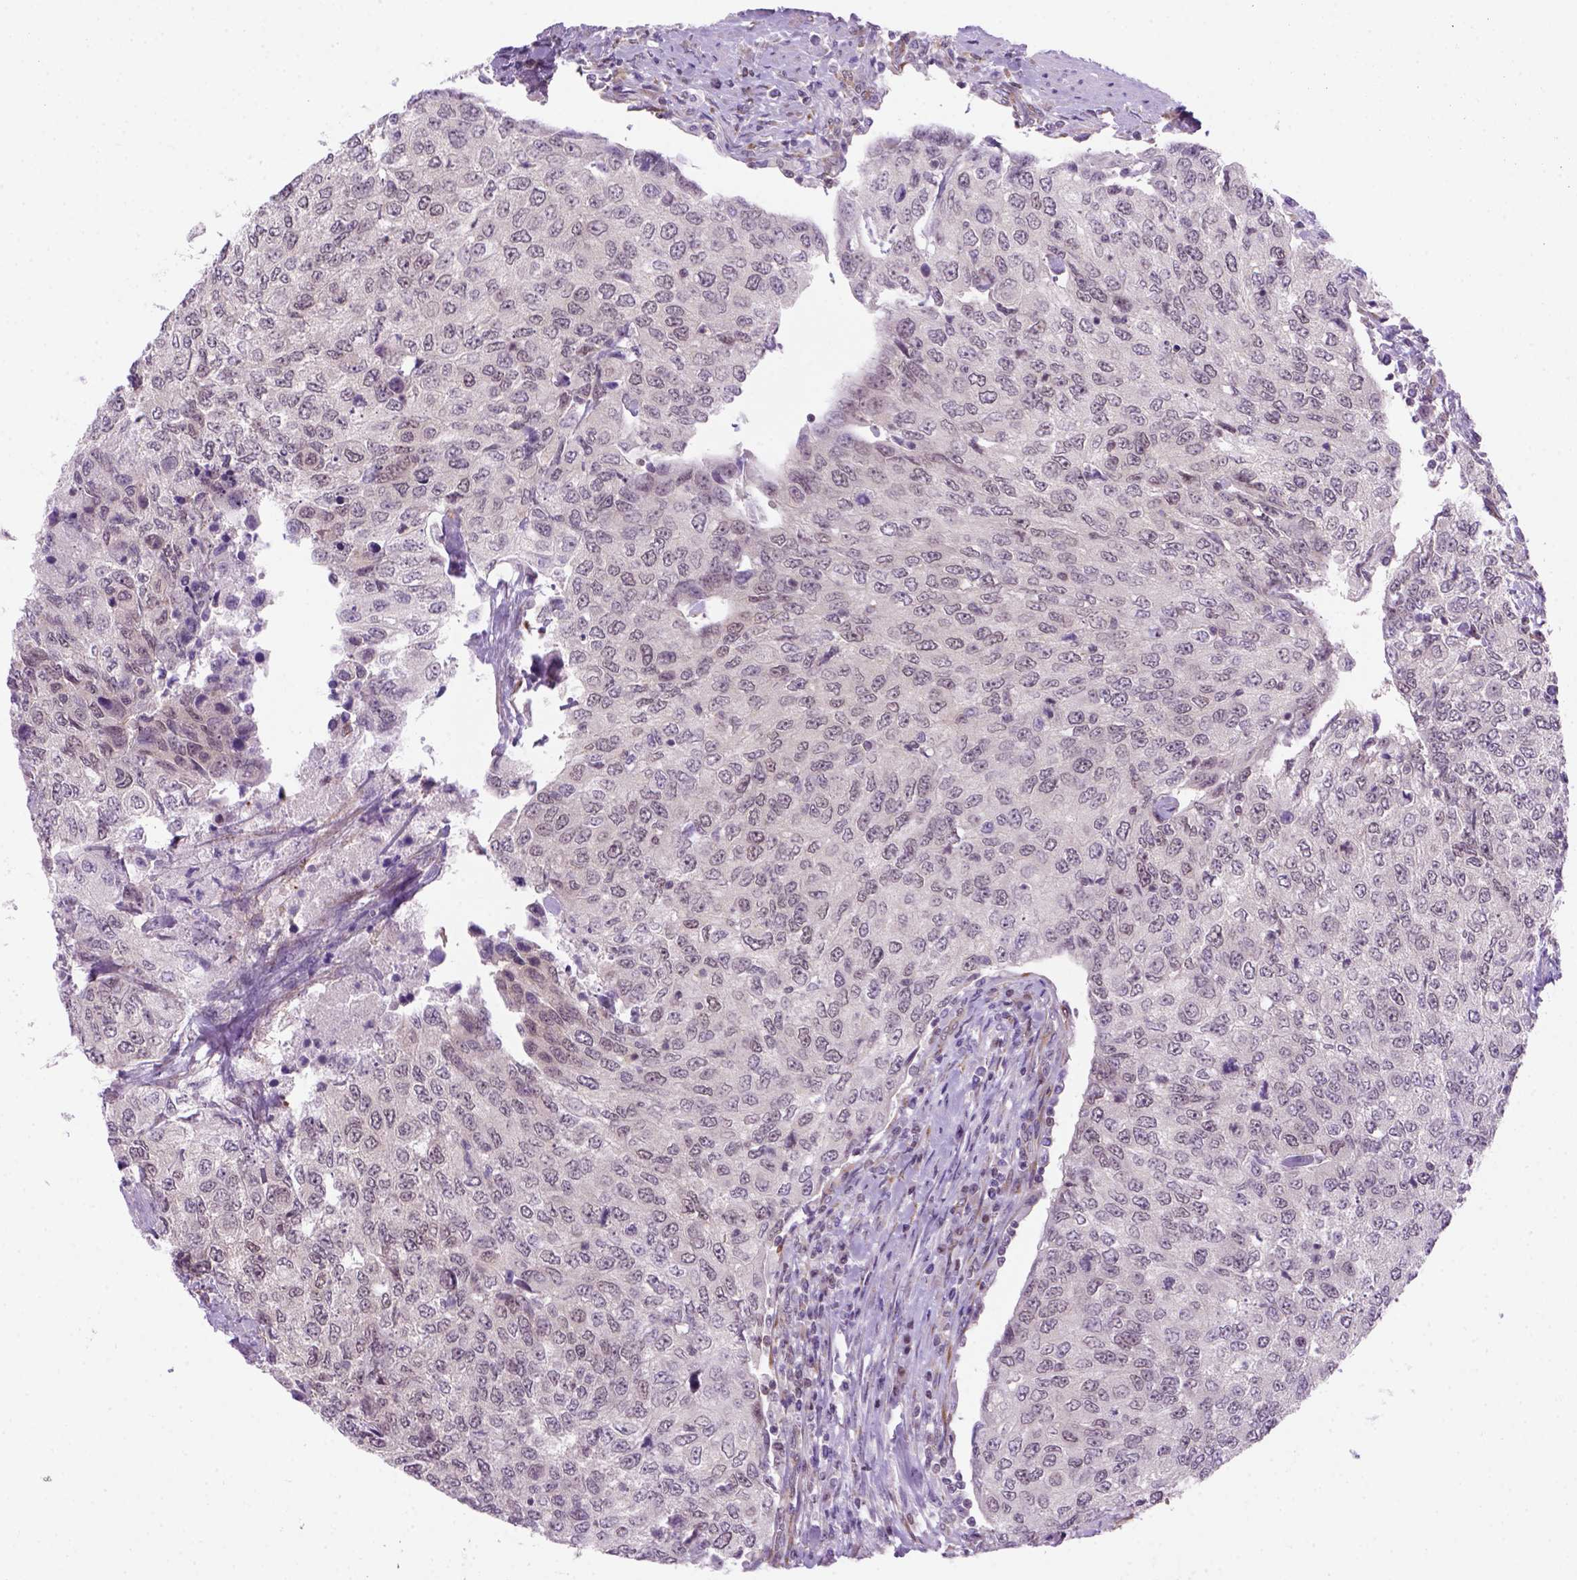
{"staining": {"intensity": "weak", "quantity": "25%-75%", "location": "nuclear"}, "tissue": "urothelial cancer", "cell_type": "Tumor cells", "image_type": "cancer", "snomed": [{"axis": "morphology", "description": "Urothelial carcinoma, High grade"}, {"axis": "topography", "description": "Urinary bladder"}], "caption": "This is a histology image of immunohistochemistry (IHC) staining of high-grade urothelial carcinoma, which shows weak staining in the nuclear of tumor cells.", "gene": "MGMT", "patient": {"sex": "female", "age": 78}}